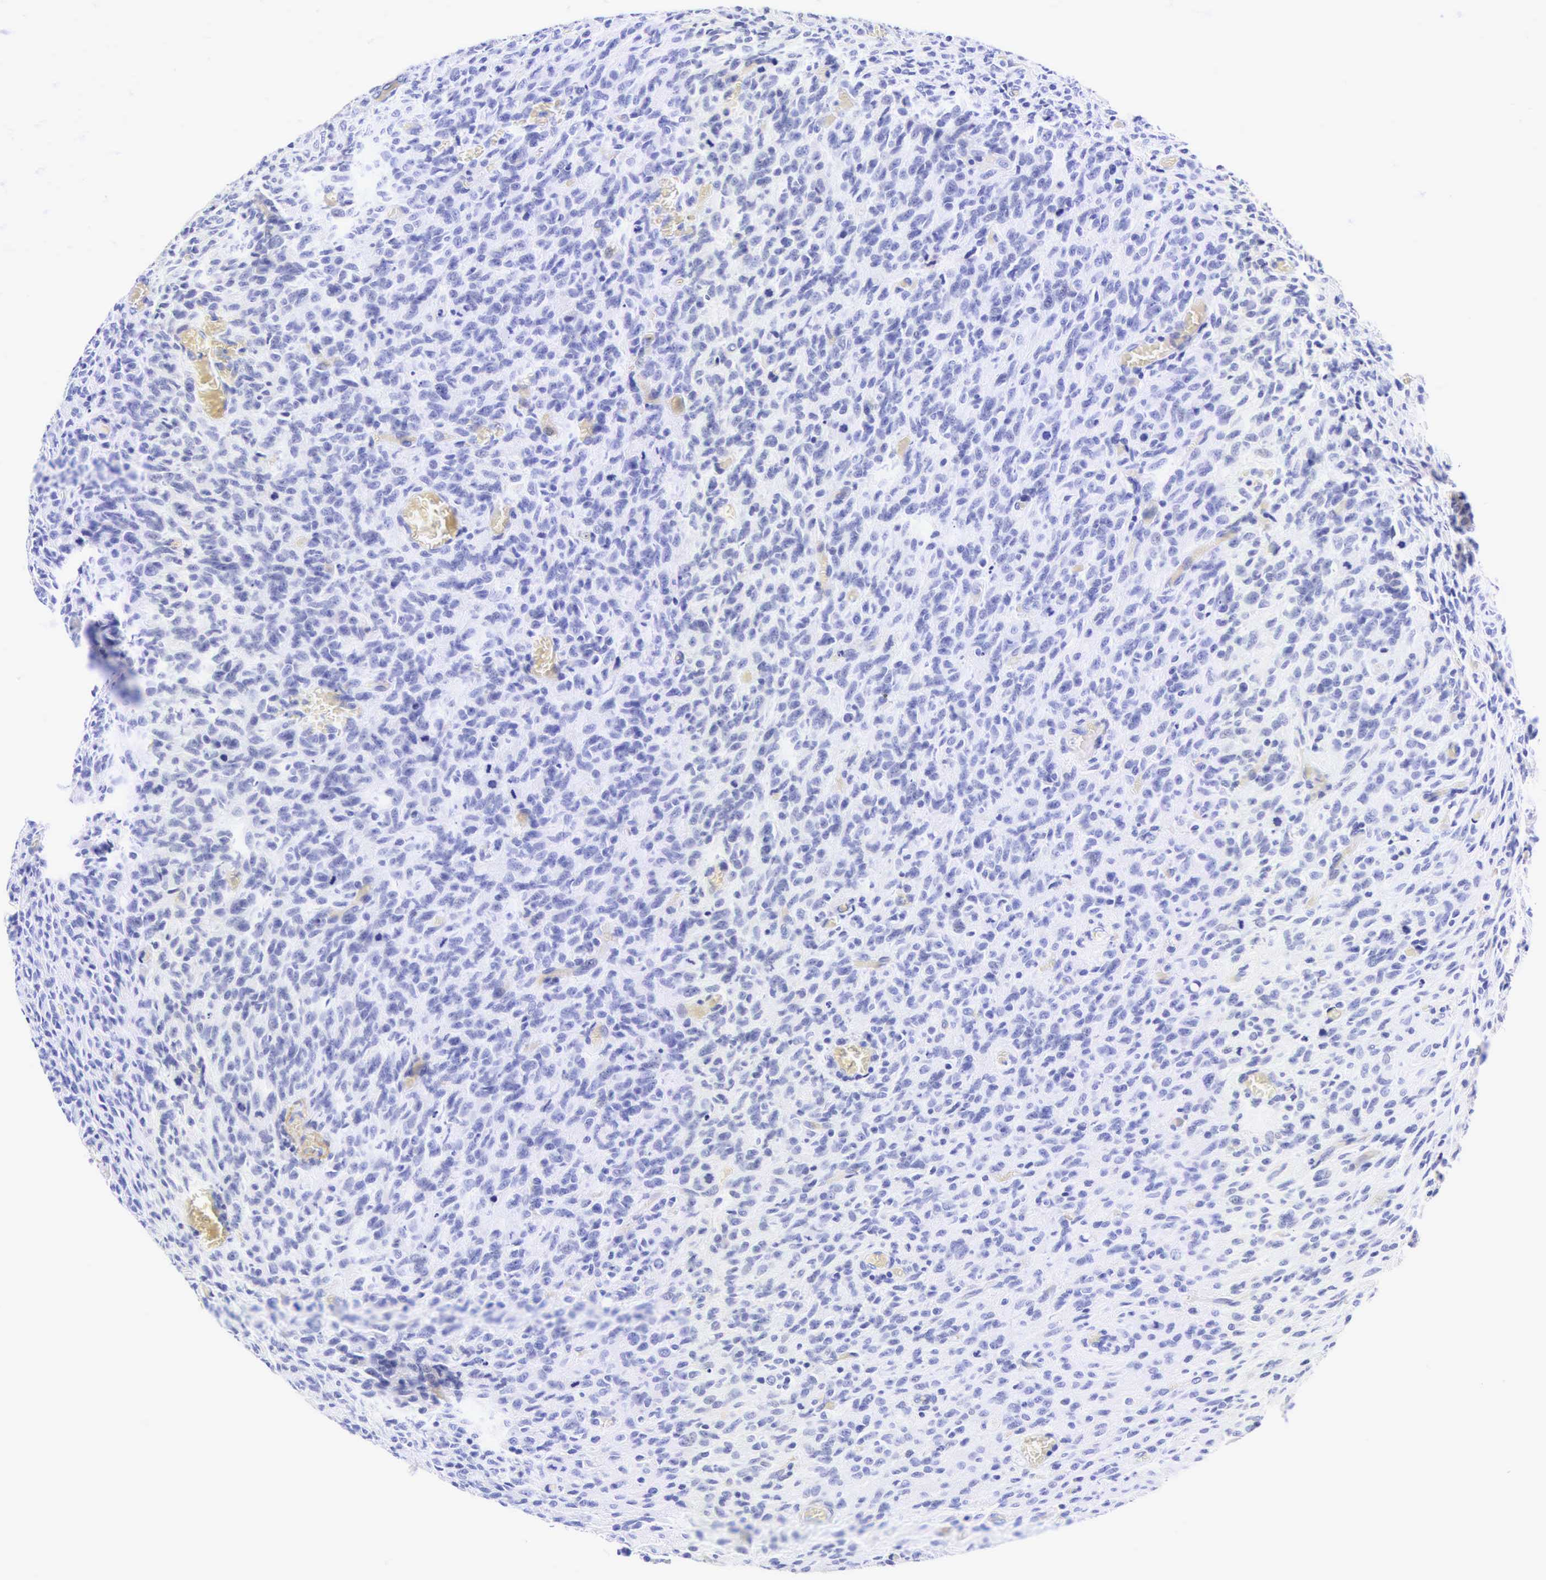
{"staining": {"intensity": "negative", "quantity": "none", "location": "none"}, "tissue": "glioma", "cell_type": "Tumor cells", "image_type": "cancer", "snomed": [{"axis": "morphology", "description": "Glioma, malignant, High grade"}, {"axis": "topography", "description": "Brain"}], "caption": "Immunohistochemistry of glioma exhibits no expression in tumor cells.", "gene": "CALD1", "patient": {"sex": "male", "age": 56}}